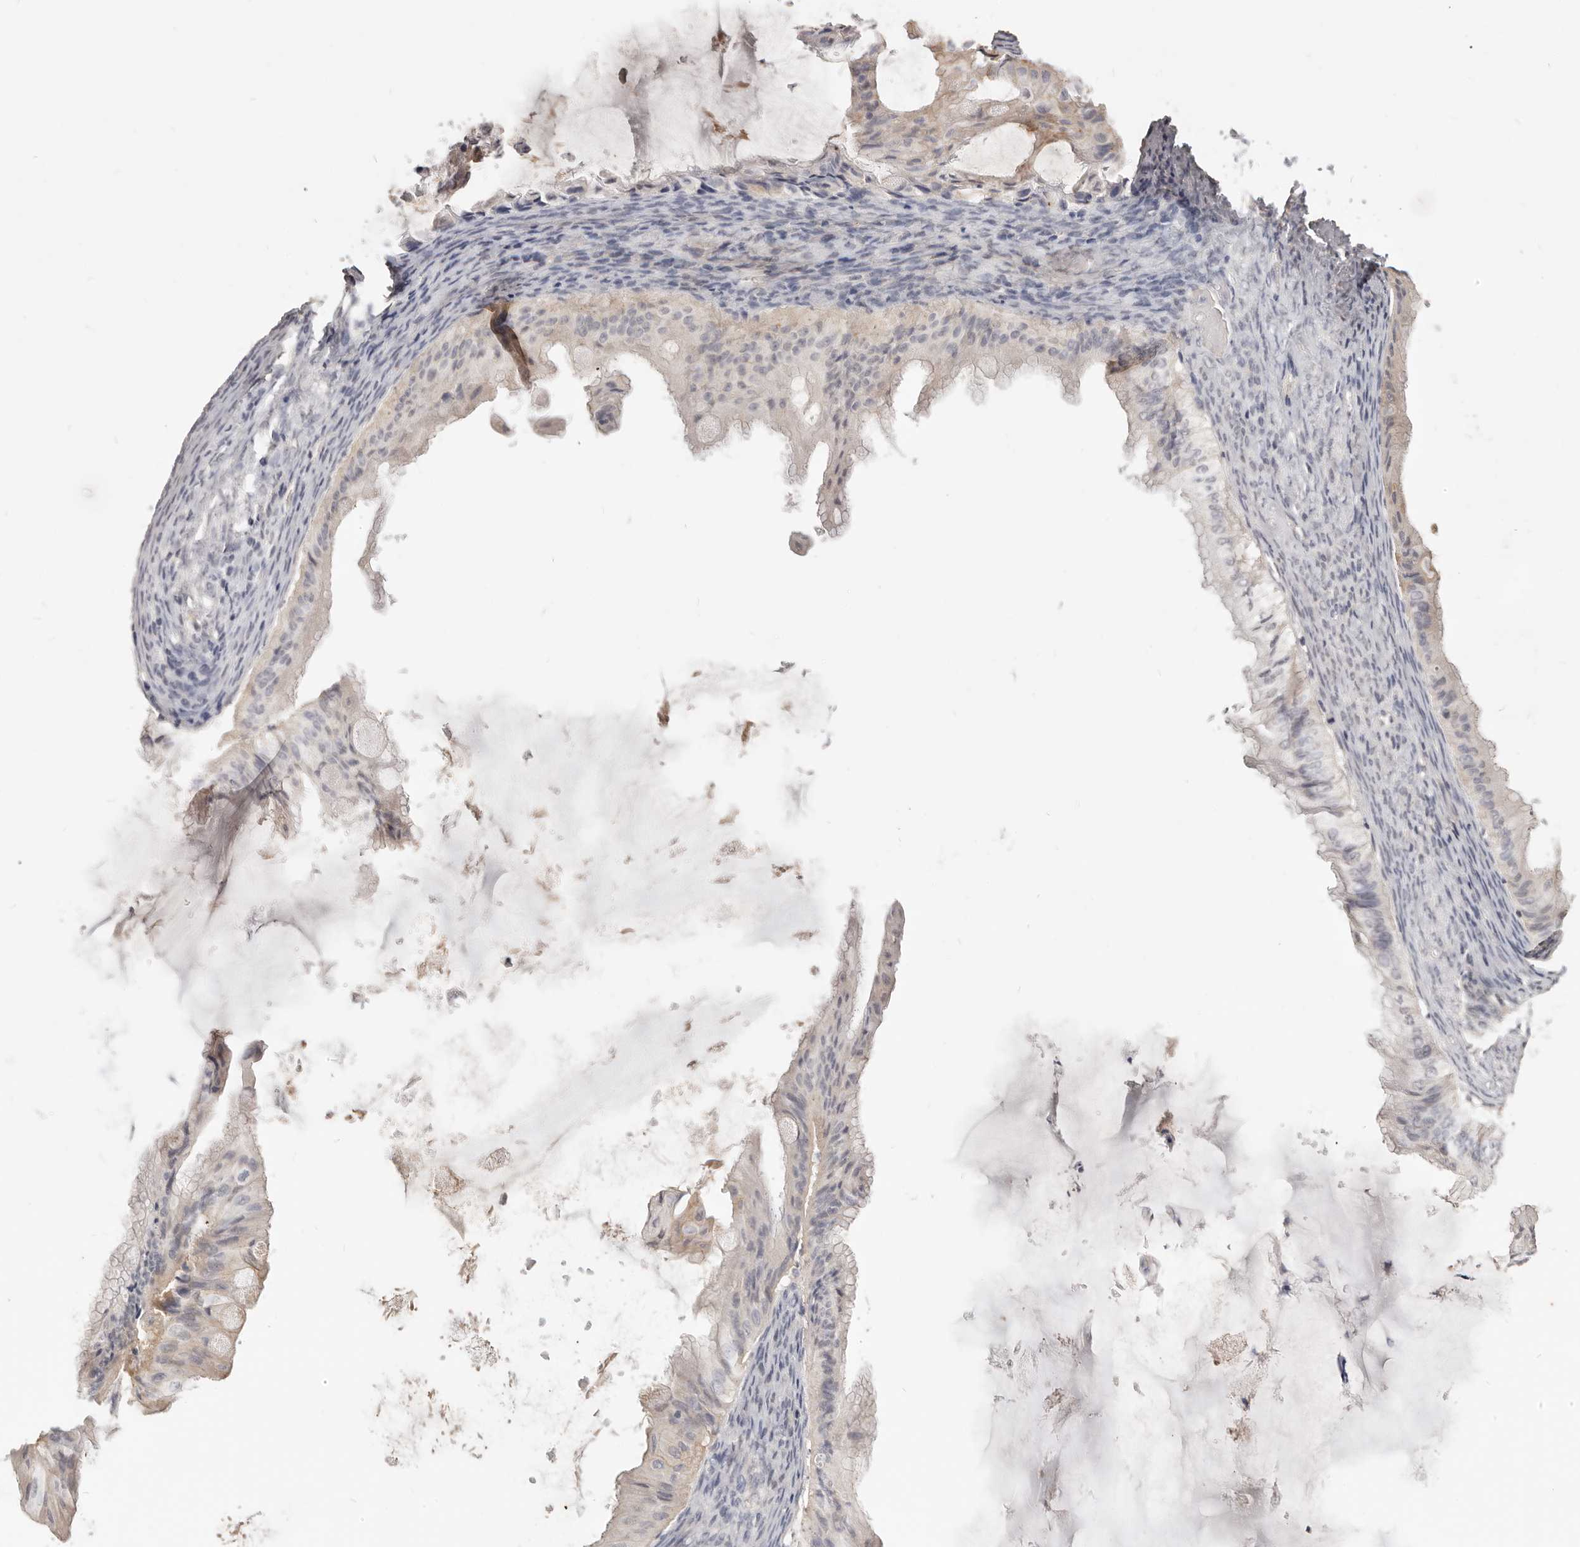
{"staining": {"intensity": "negative", "quantity": "none", "location": "none"}, "tissue": "ovarian cancer", "cell_type": "Tumor cells", "image_type": "cancer", "snomed": [{"axis": "morphology", "description": "Cystadenocarcinoma, mucinous, NOS"}, {"axis": "topography", "description": "Ovary"}], "caption": "A histopathology image of human ovarian cancer (mucinous cystadenocarcinoma) is negative for staining in tumor cells. (IHC, brightfield microscopy, high magnification).", "gene": "TSPAN13", "patient": {"sex": "female", "age": 61}}